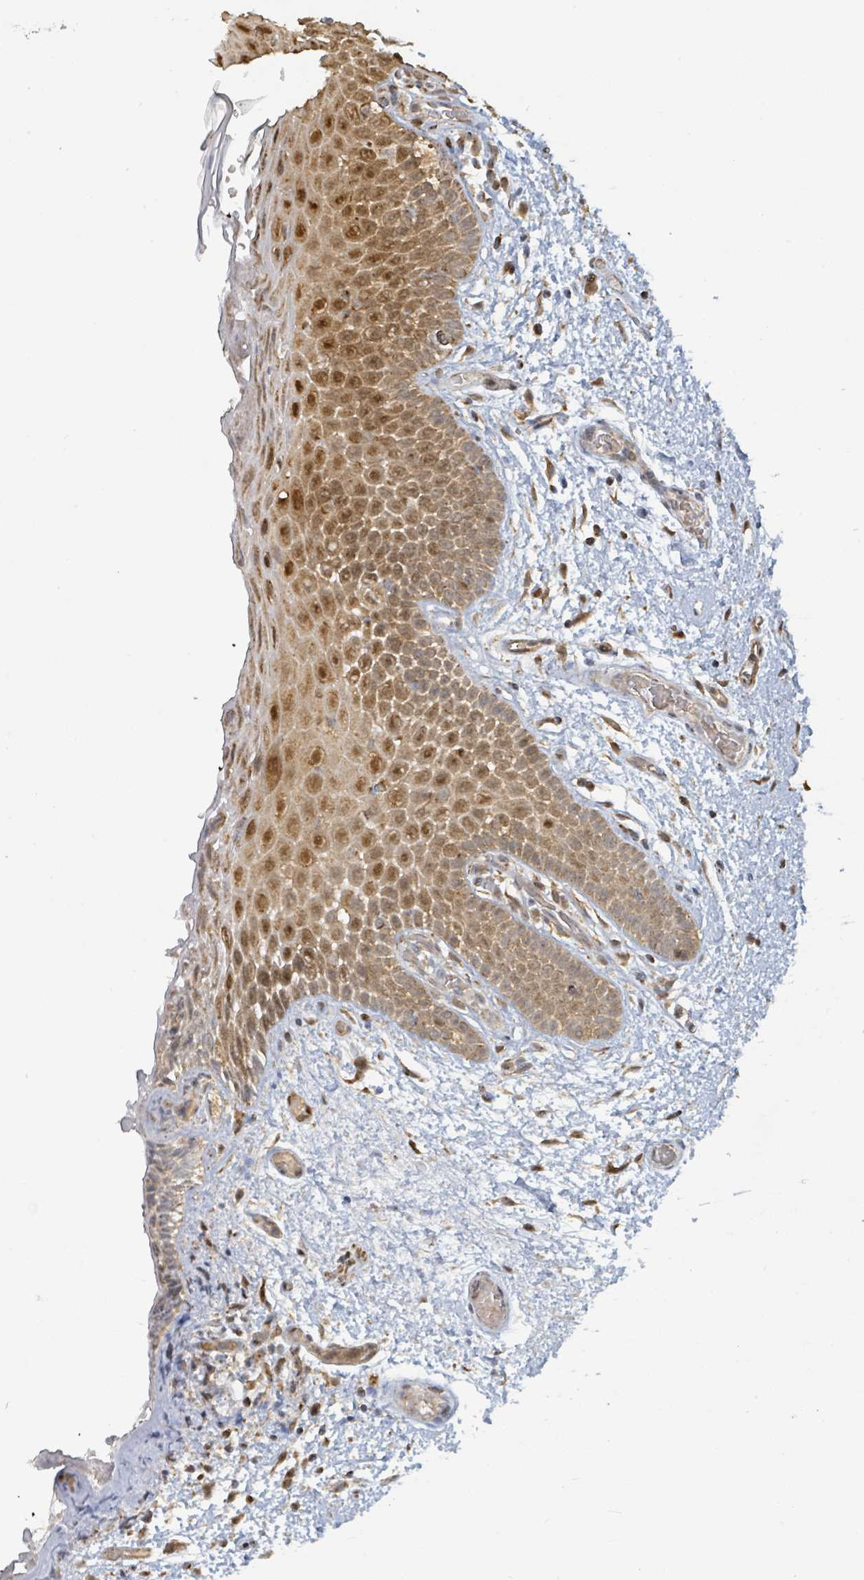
{"staining": {"intensity": "strong", "quantity": ">75%", "location": "cytoplasmic/membranous,nuclear"}, "tissue": "oral mucosa", "cell_type": "Squamous epithelial cells", "image_type": "normal", "snomed": [{"axis": "morphology", "description": "Normal tissue, NOS"}, {"axis": "morphology", "description": "Squamous cell carcinoma, NOS"}, {"axis": "topography", "description": "Oral tissue"}, {"axis": "topography", "description": "Tounge, NOS"}, {"axis": "topography", "description": "Head-Neck"}], "caption": "Immunohistochemical staining of benign human oral mucosa reveals high levels of strong cytoplasmic/membranous,nuclear positivity in approximately >75% of squamous epithelial cells.", "gene": "PSMB7", "patient": {"sex": "male", "age": 76}}